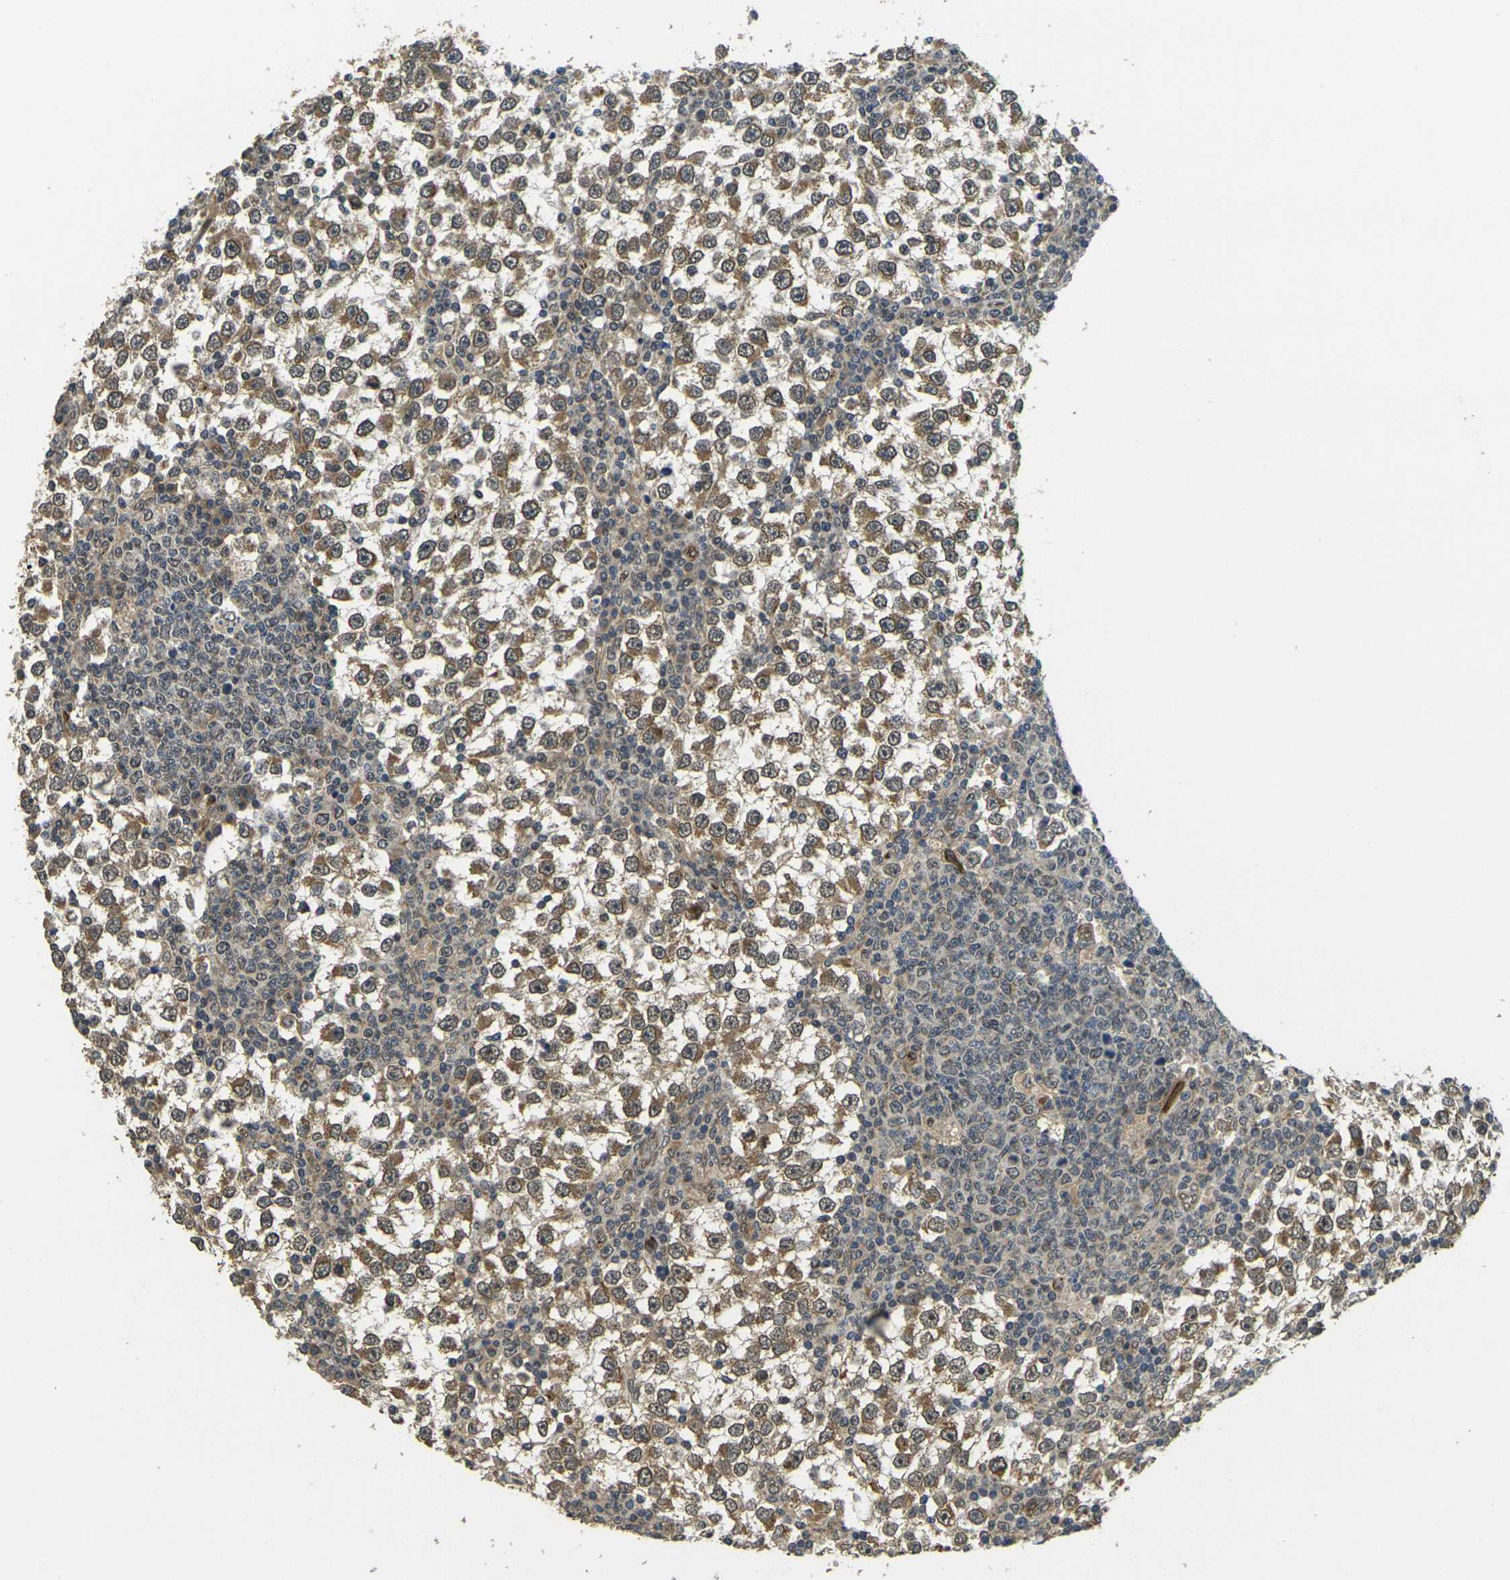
{"staining": {"intensity": "moderate", "quantity": ">75%", "location": "cytoplasmic/membranous"}, "tissue": "testis cancer", "cell_type": "Tumor cells", "image_type": "cancer", "snomed": [{"axis": "morphology", "description": "Seminoma, NOS"}, {"axis": "topography", "description": "Testis"}], "caption": "A brown stain labels moderate cytoplasmic/membranous positivity of a protein in seminoma (testis) tumor cells. The staining was performed using DAB (3,3'-diaminobenzidine), with brown indicating positive protein expression. Nuclei are stained blue with hematoxylin.", "gene": "FUT11", "patient": {"sex": "male", "age": 65}}